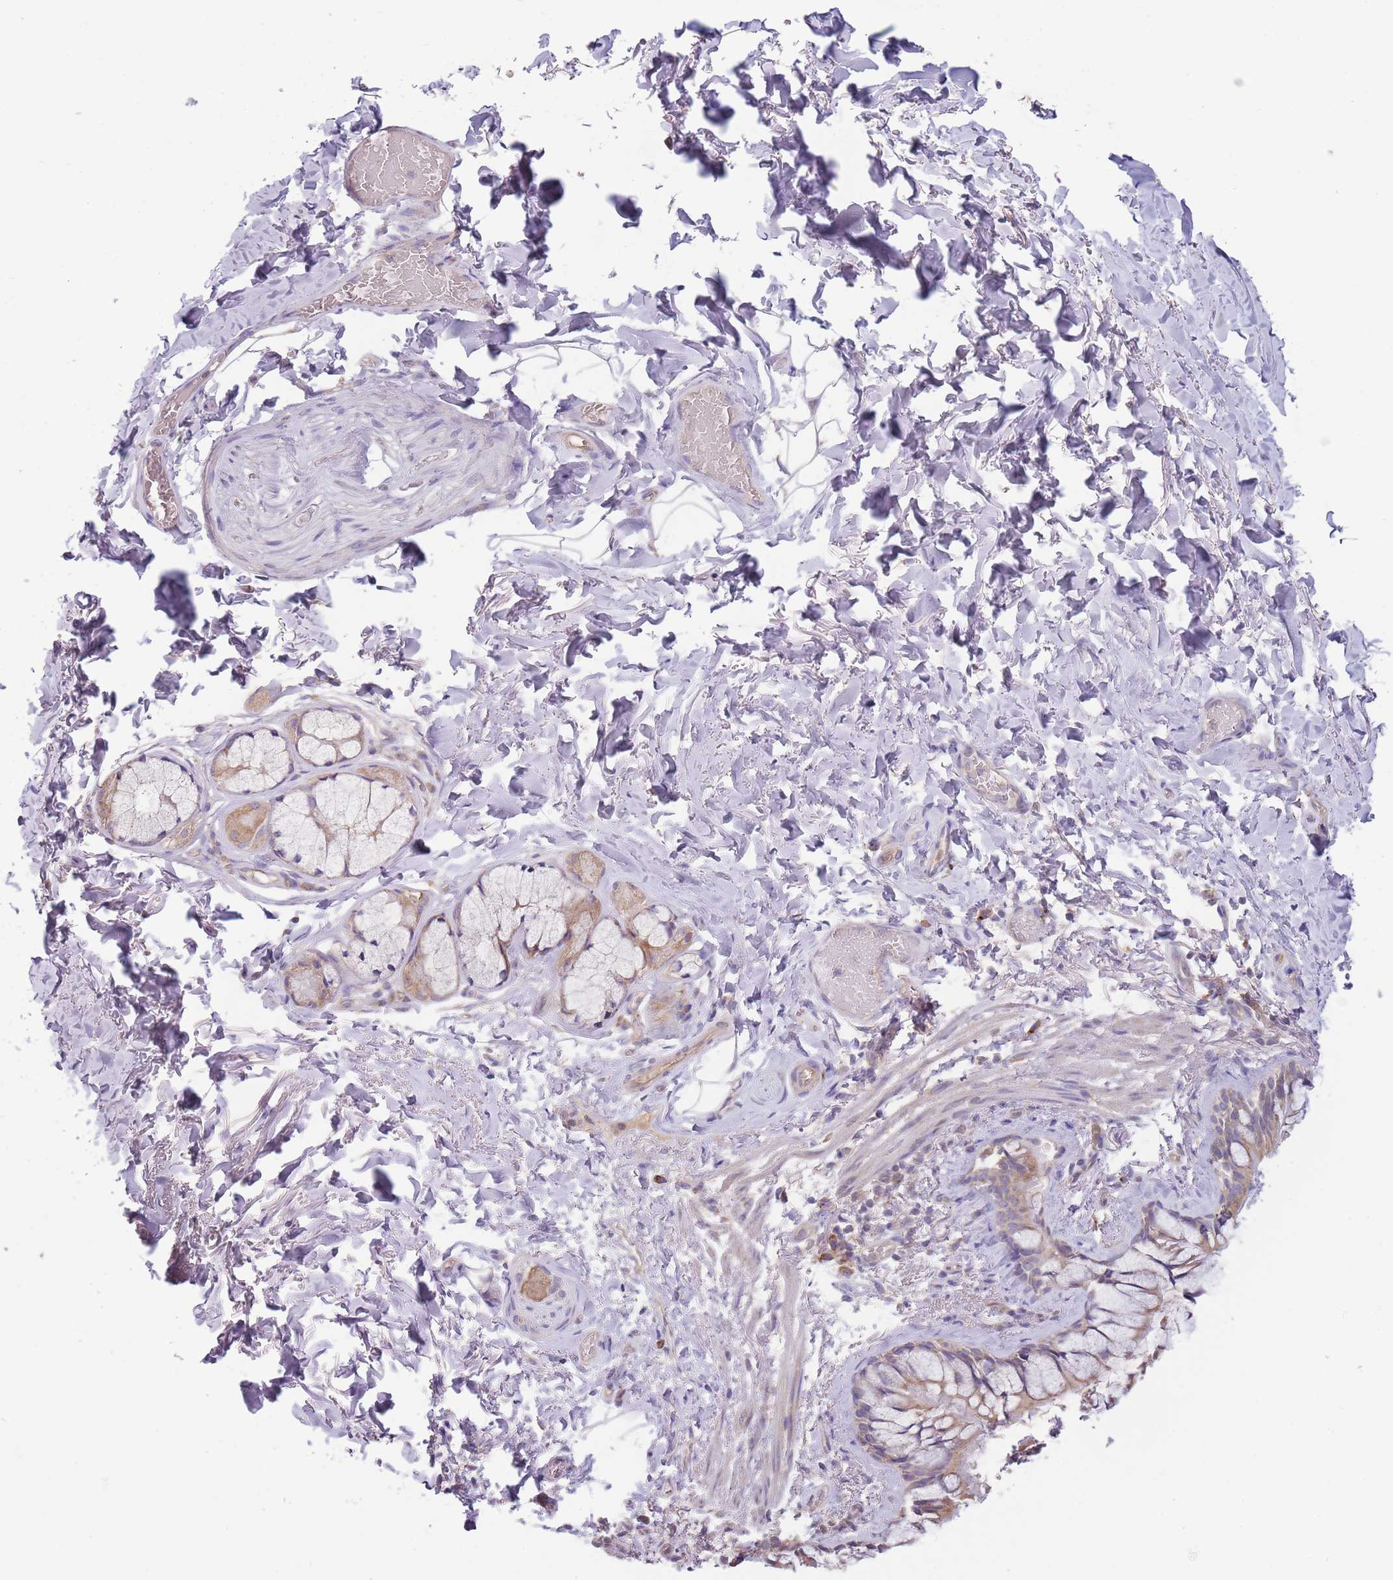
{"staining": {"intensity": "weak", "quantity": ">75%", "location": "cytoplasmic/membranous"}, "tissue": "bronchus", "cell_type": "Respiratory epithelial cells", "image_type": "normal", "snomed": [{"axis": "morphology", "description": "Normal tissue, NOS"}, {"axis": "topography", "description": "Cartilage tissue"}], "caption": "An immunohistochemistry histopathology image of benign tissue is shown. Protein staining in brown highlights weak cytoplasmic/membranous positivity in bronchus within respiratory epithelial cells.", "gene": "SKOR2", "patient": {"sex": "male", "age": 63}}